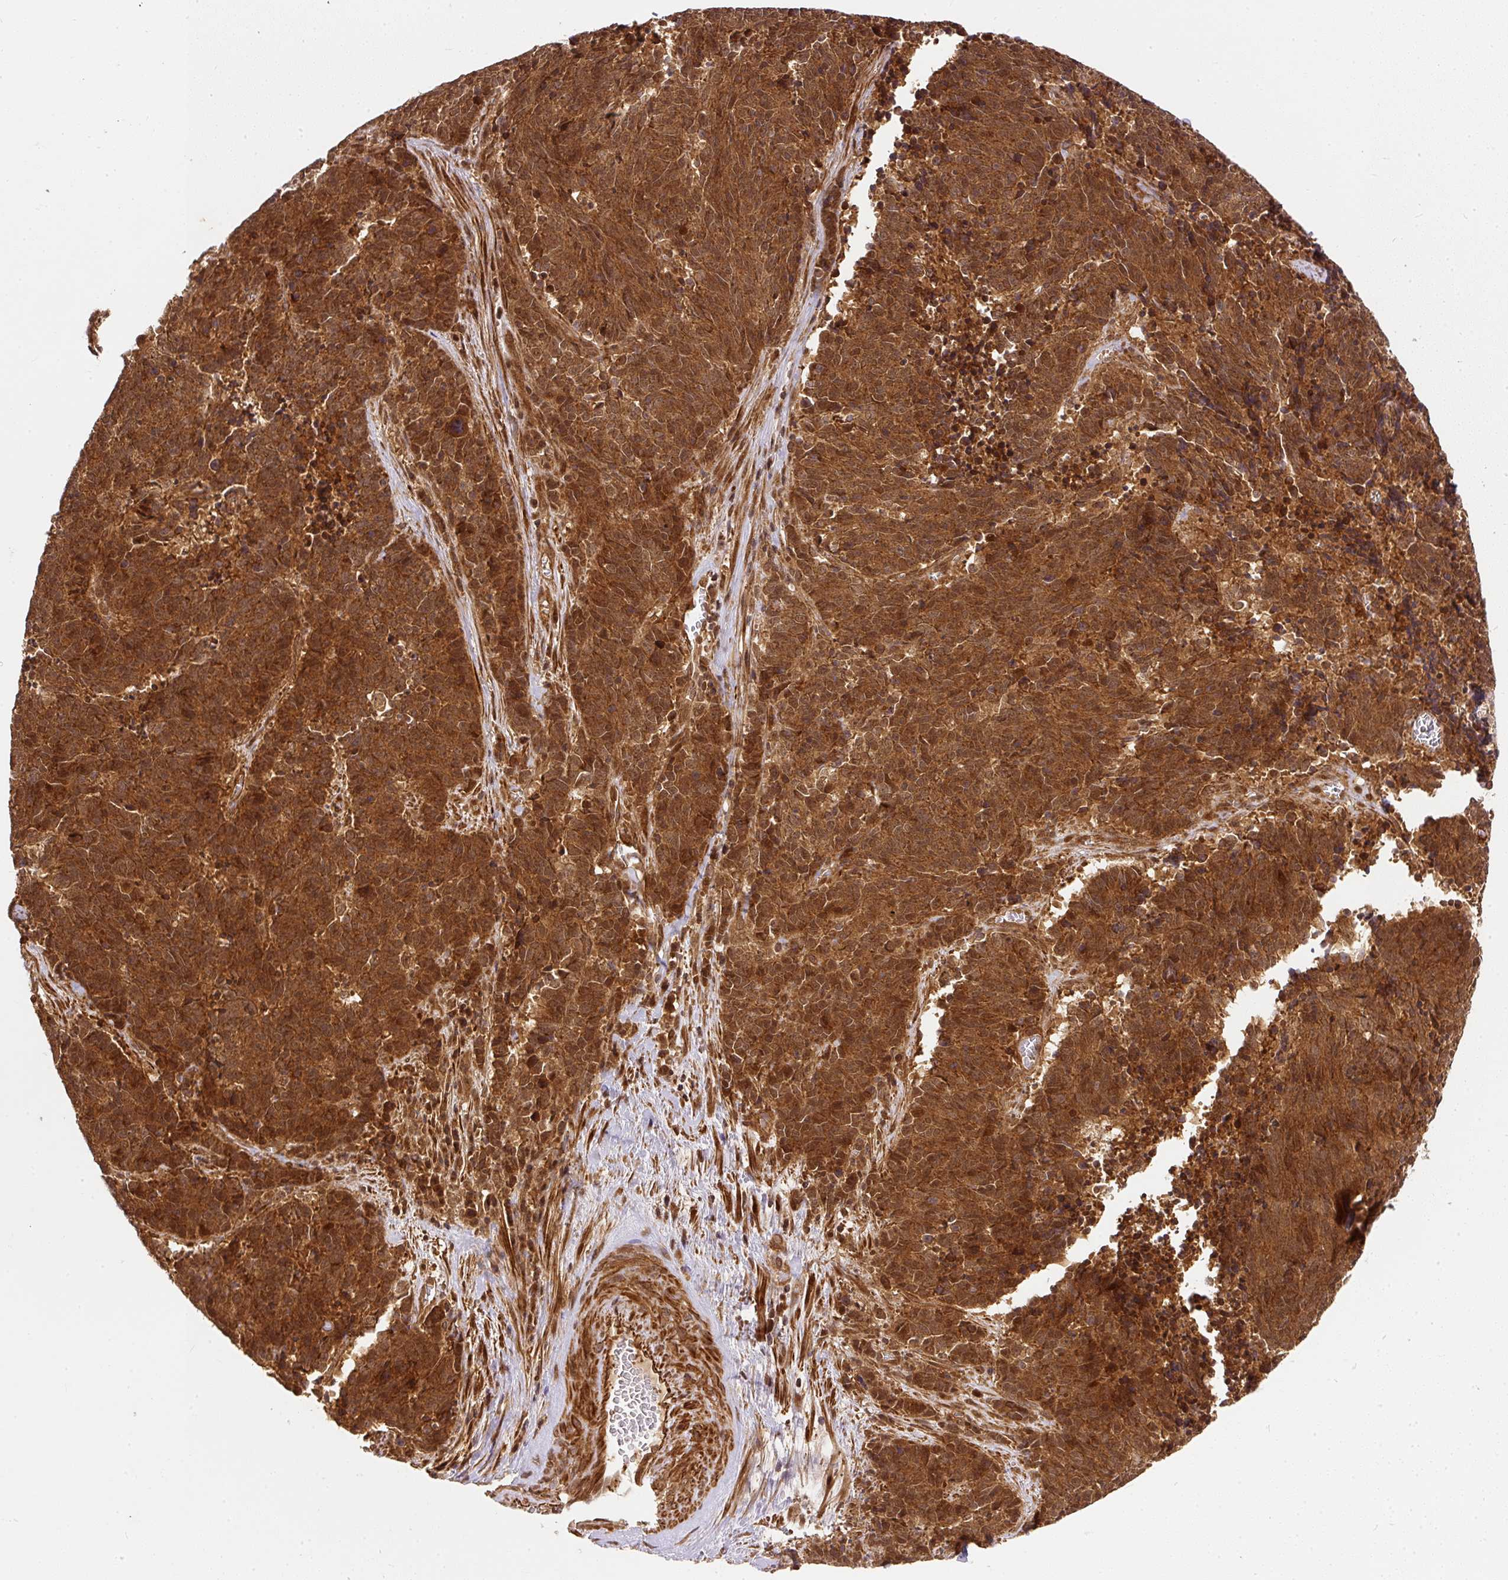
{"staining": {"intensity": "strong", "quantity": ">75%", "location": "cytoplasmic/membranous,nuclear"}, "tissue": "cervical cancer", "cell_type": "Tumor cells", "image_type": "cancer", "snomed": [{"axis": "morphology", "description": "Squamous cell carcinoma, NOS"}, {"axis": "topography", "description": "Cervix"}], "caption": "High-magnification brightfield microscopy of squamous cell carcinoma (cervical) stained with DAB (3,3'-diaminobenzidine) (brown) and counterstained with hematoxylin (blue). tumor cells exhibit strong cytoplasmic/membranous and nuclear positivity is identified in approximately>75% of cells. (IHC, brightfield microscopy, high magnification).", "gene": "PSMD1", "patient": {"sex": "female", "age": 29}}